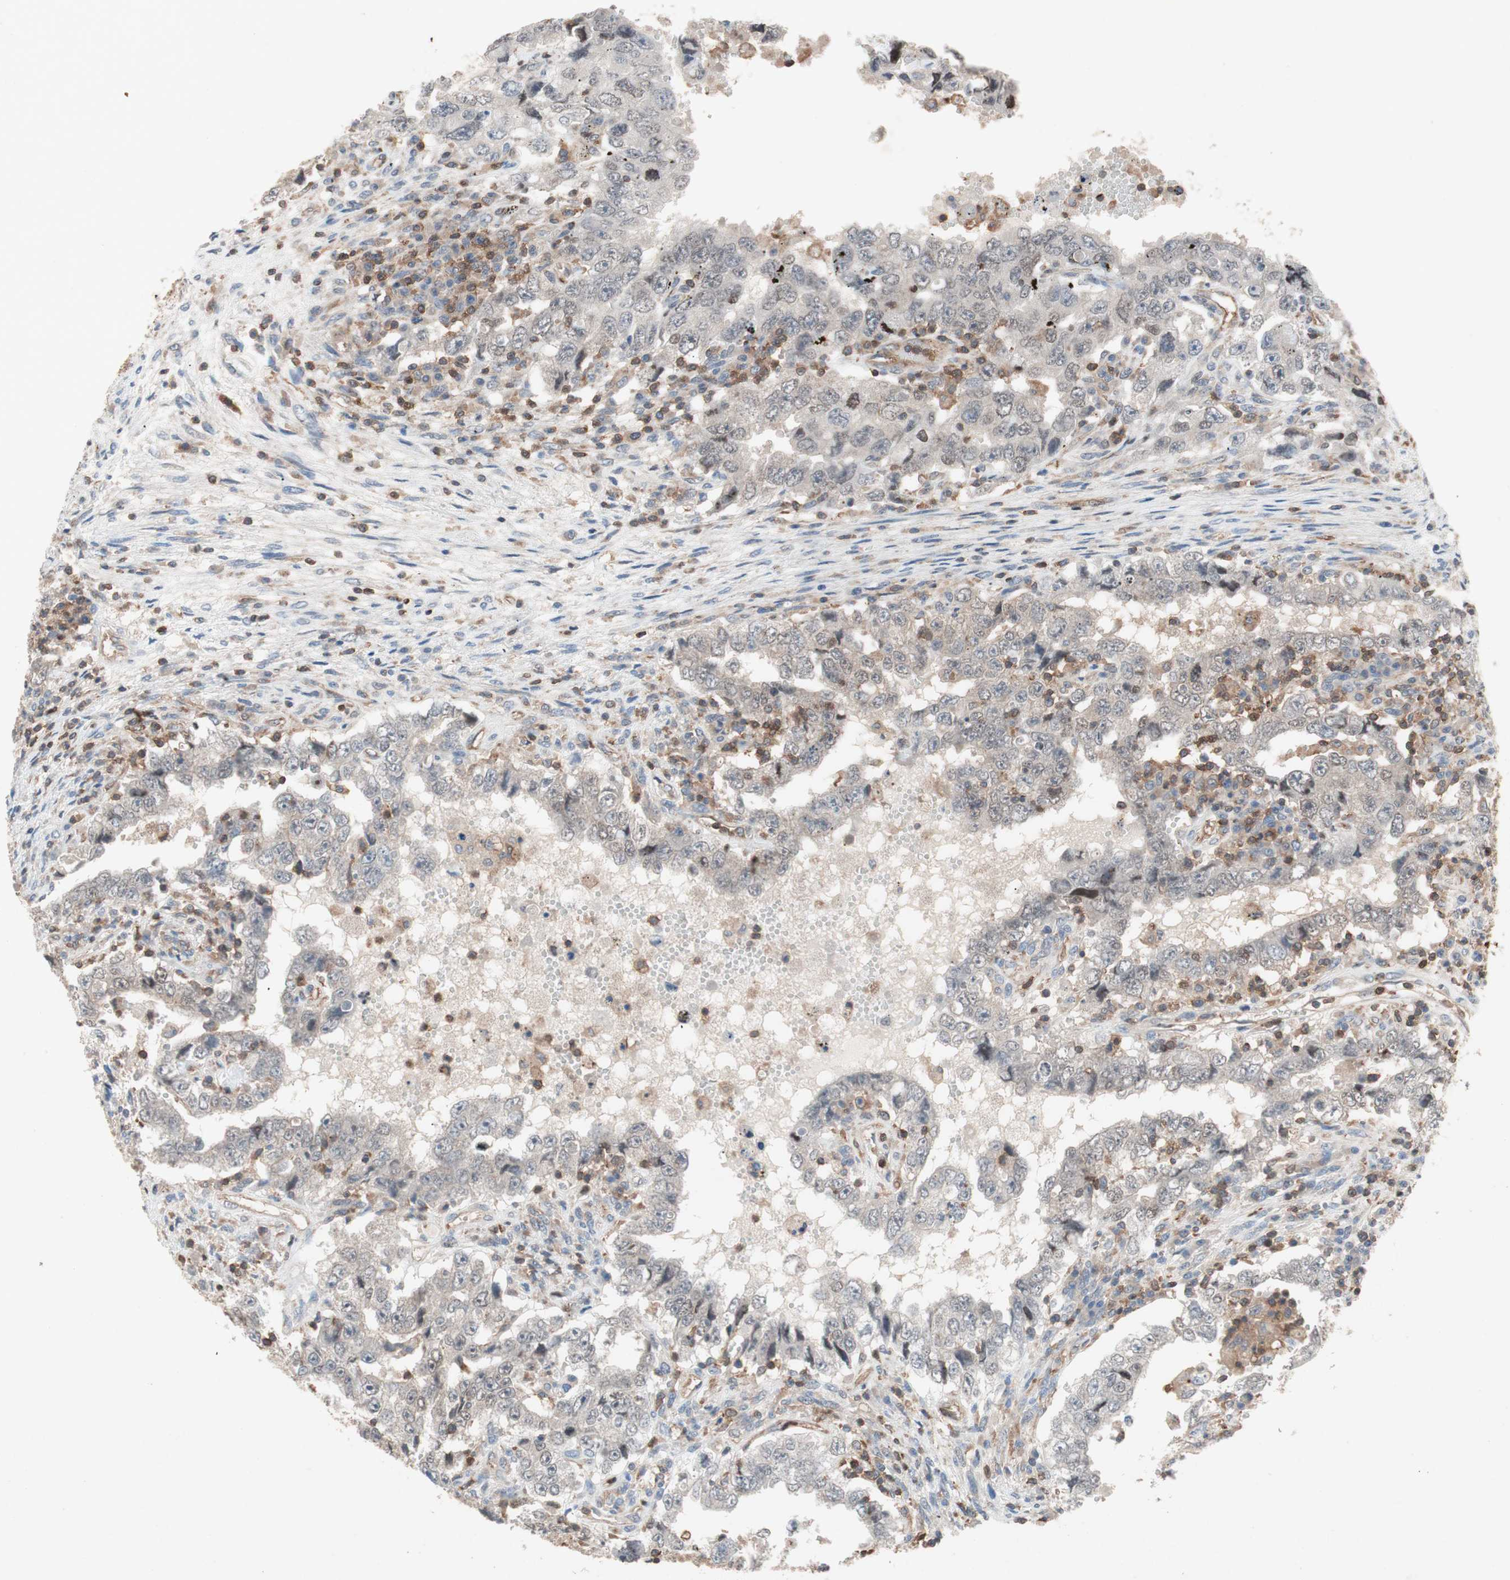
{"staining": {"intensity": "weak", "quantity": "<25%", "location": "cytoplasmic/membranous"}, "tissue": "testis cancer", "cell_type": "Tumor cells", "image_type": "cancer", "snomed": [{"axis": "morphology", "description": "Carcinoma, Embryonal, NOS"}, {"axis": "topography", "description": "Testis"}], "caption": "The histopathology image demonstrates no significant expression in tumor cells of testis embryonal carcinoma.", "gene": "GALT", "patient": {"sex": "male", "age": 26}}